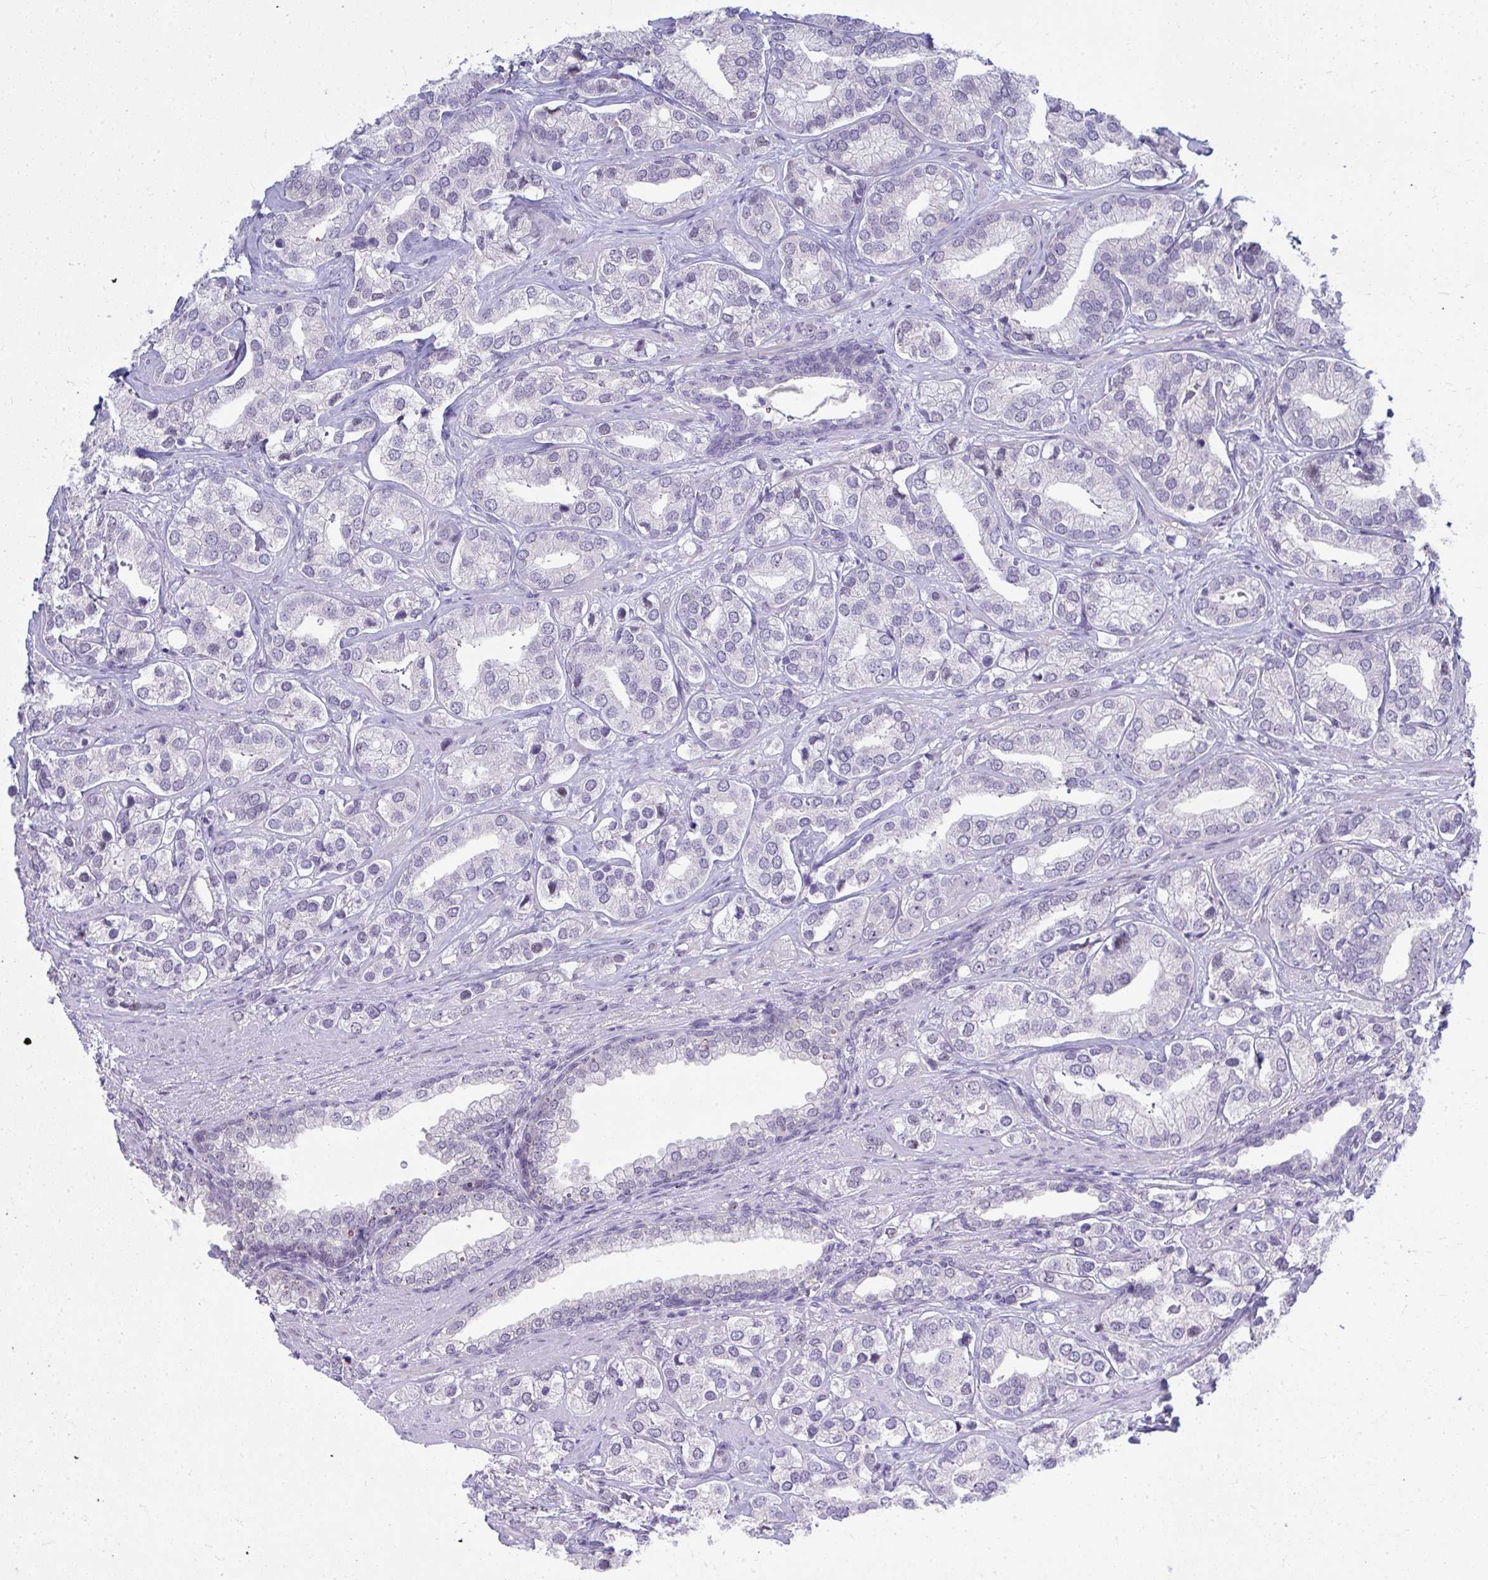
{"staining": {"intensity": "negative", "quantity": "none", "location": "none"}, "tissue": "prostate cancer", "cell_type": "Tumor cells", "image_type": "cancer", "snomed": [{"axis": "morphology", "description": "Adenocarcinoma, High grade"}, {"axis": "topography", "description": "Prostate"}], "caption": "This is an immunohistochemistry (IHC) image of prostate cancer (high-grade adenocarcinoma). There is no staining in tumor cells.", "gene": "EID3", "patient": {"sex": "male", "age": 58}}